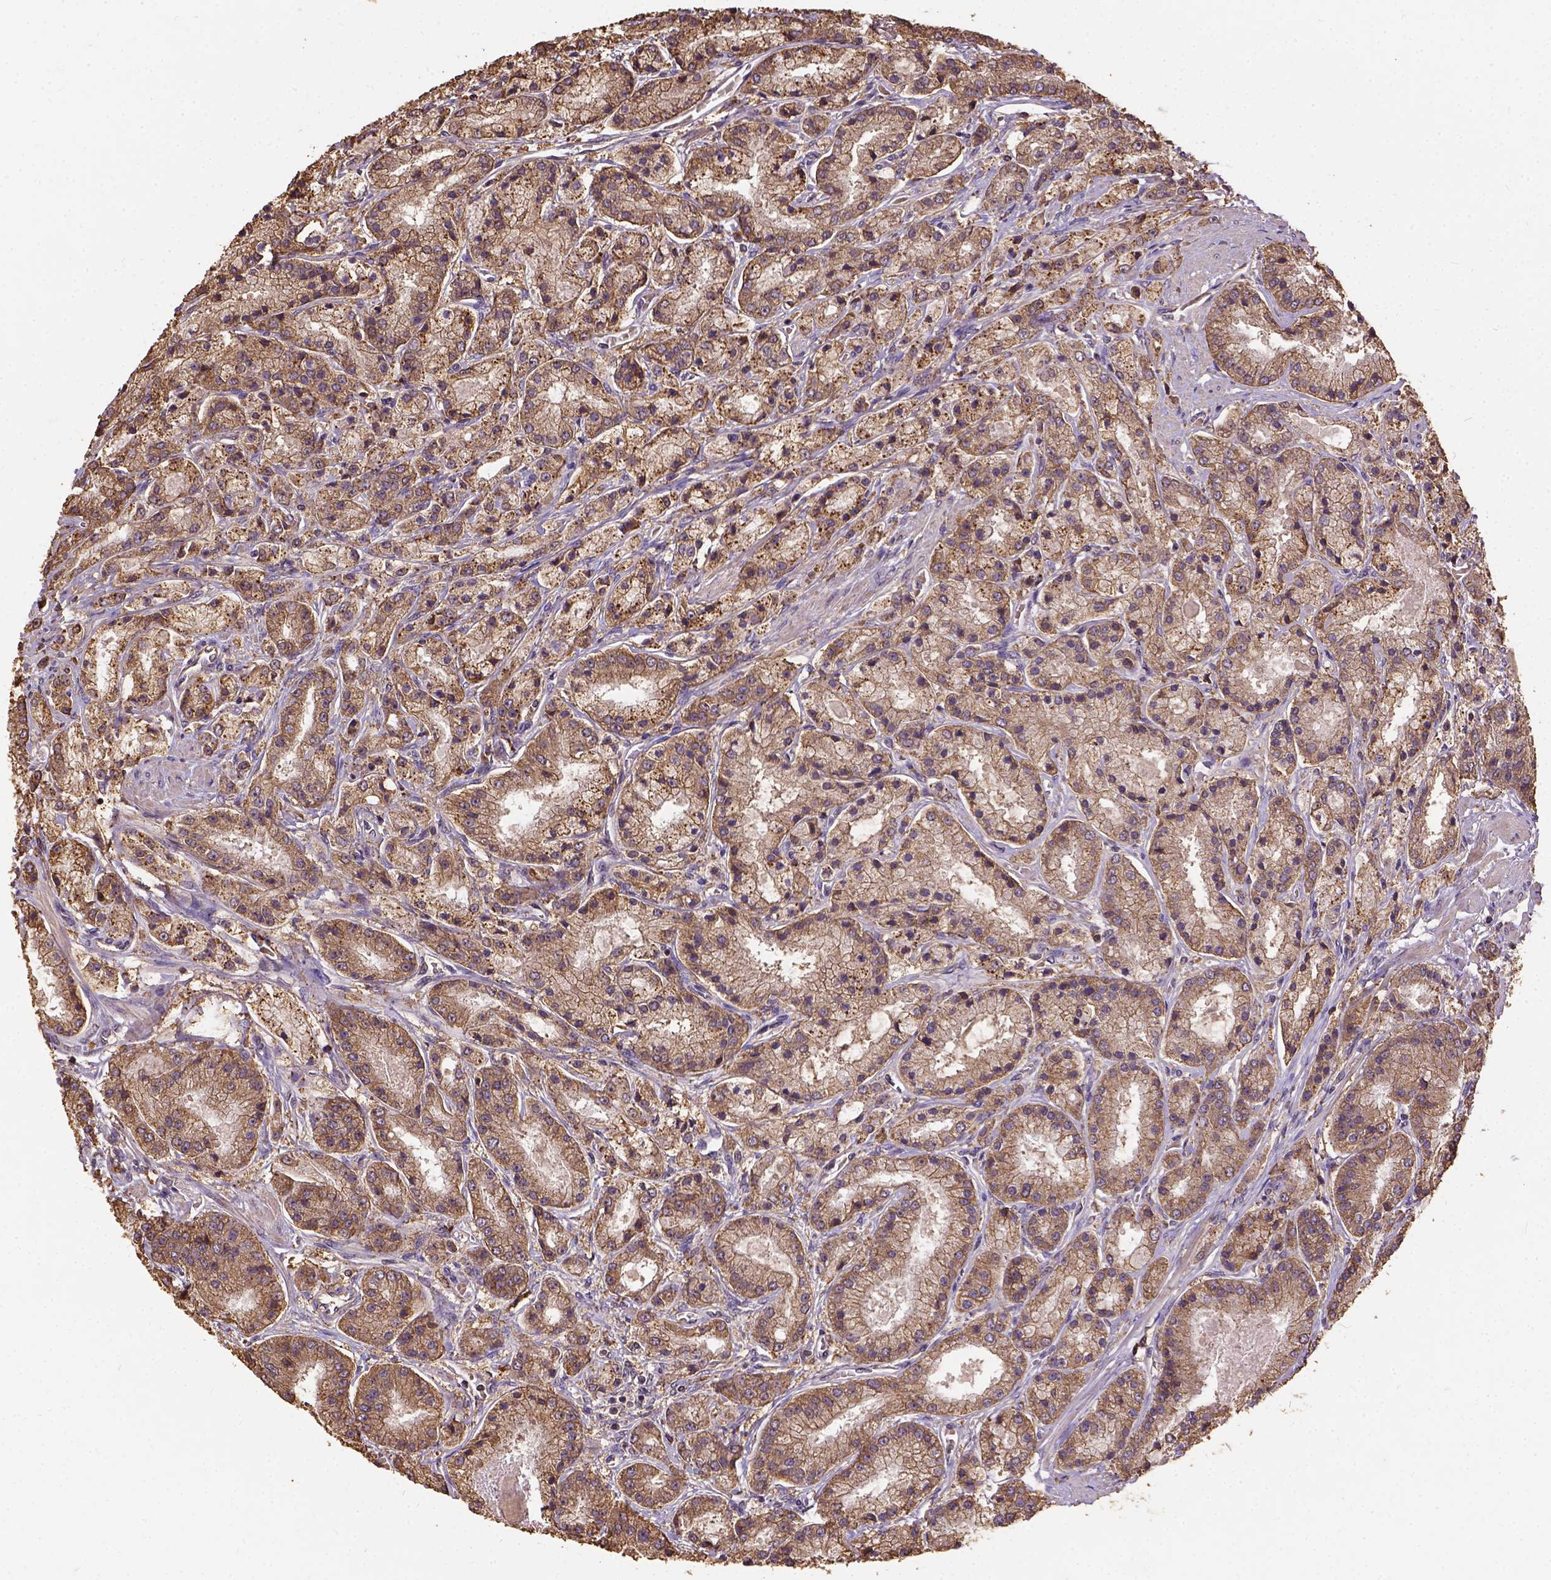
{"staining": {"intensity": "moderate", "quantity": "25%-75%", "location": "cytoplasmic/membranous"}, "tissue": "prostate cancer", "cell_type": "Tumor cells", "image_type": "cancer", "snomed": [{"axis": "morphology", "description": "Adenocarcinoma, High grade"}, {"axis": "topography", "description": "Prostate"}], "caption": "A micrograph showing moderate cytoplasmic/membranous expression in approximately 25%-75% of tumor cells in adenocarcinoma (high-grade) (prostate), as visualized by brown immunohistochemical staining.", "gene": "ATP1B3", "patient": {"sex": "male", "age": 67}}